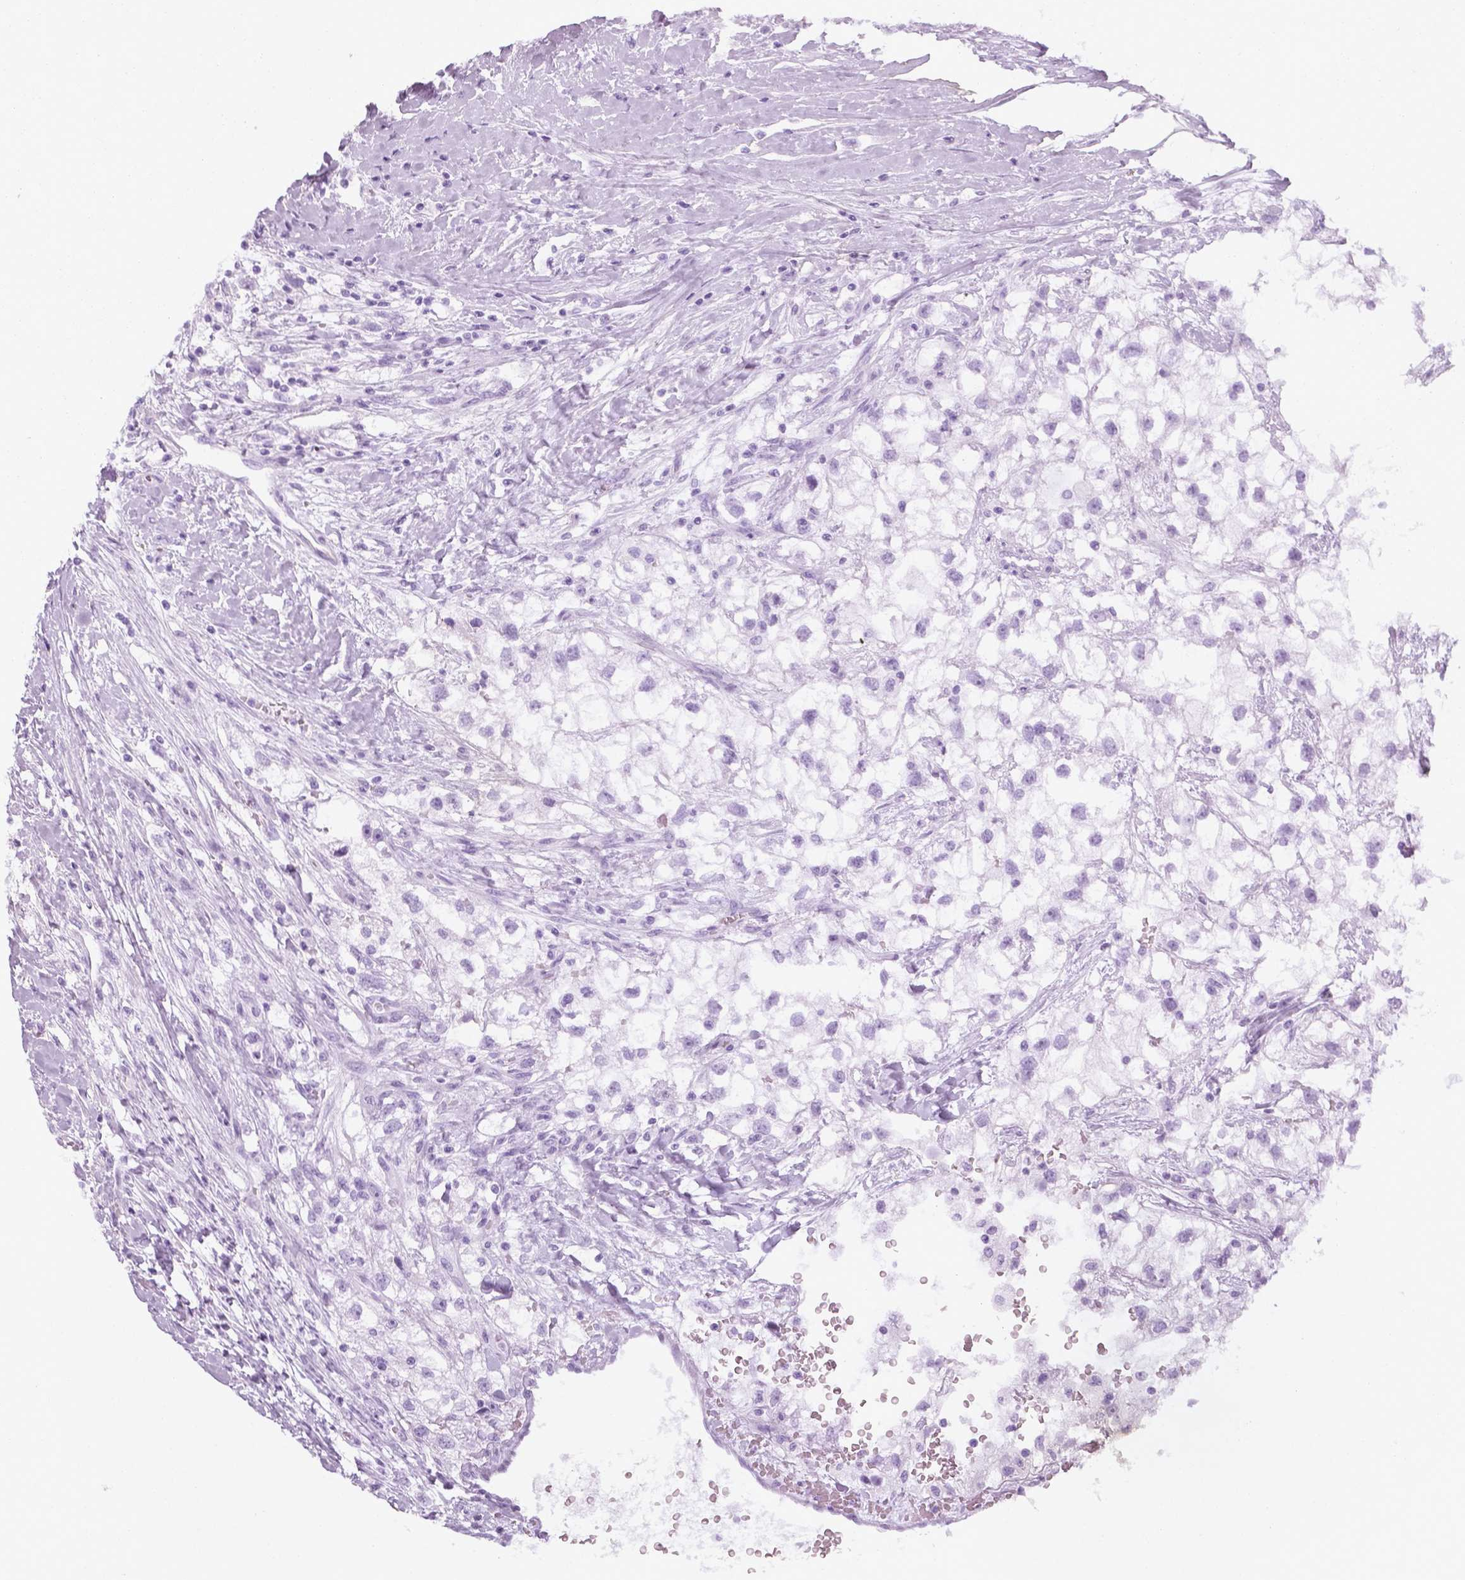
{"staining": {"intensity": "moderate", "quantity": "25%-75%", "location": "cytoplasmic/membranous,nuclear"}, "tissue": "renal cancer", "cell_type": "Tumor cells", "image_type": "cancer", "snomed": [{"axis": "morphology", "description": "Adenocarcinoma, NOS"}, {"axis": "topography", "description": "Kidney"}], "caption": "Brown immunohistochemical staining in renal cancer exhibits moderate cytoplasmic/membranous and nuclear staining in approximately 25%-75% of tumor cells. (brown staining indicates protein expression, while blue staining denotes nuclei).", "gene": "WWTR1", "patient": {"sex": "male", "age": 59}}